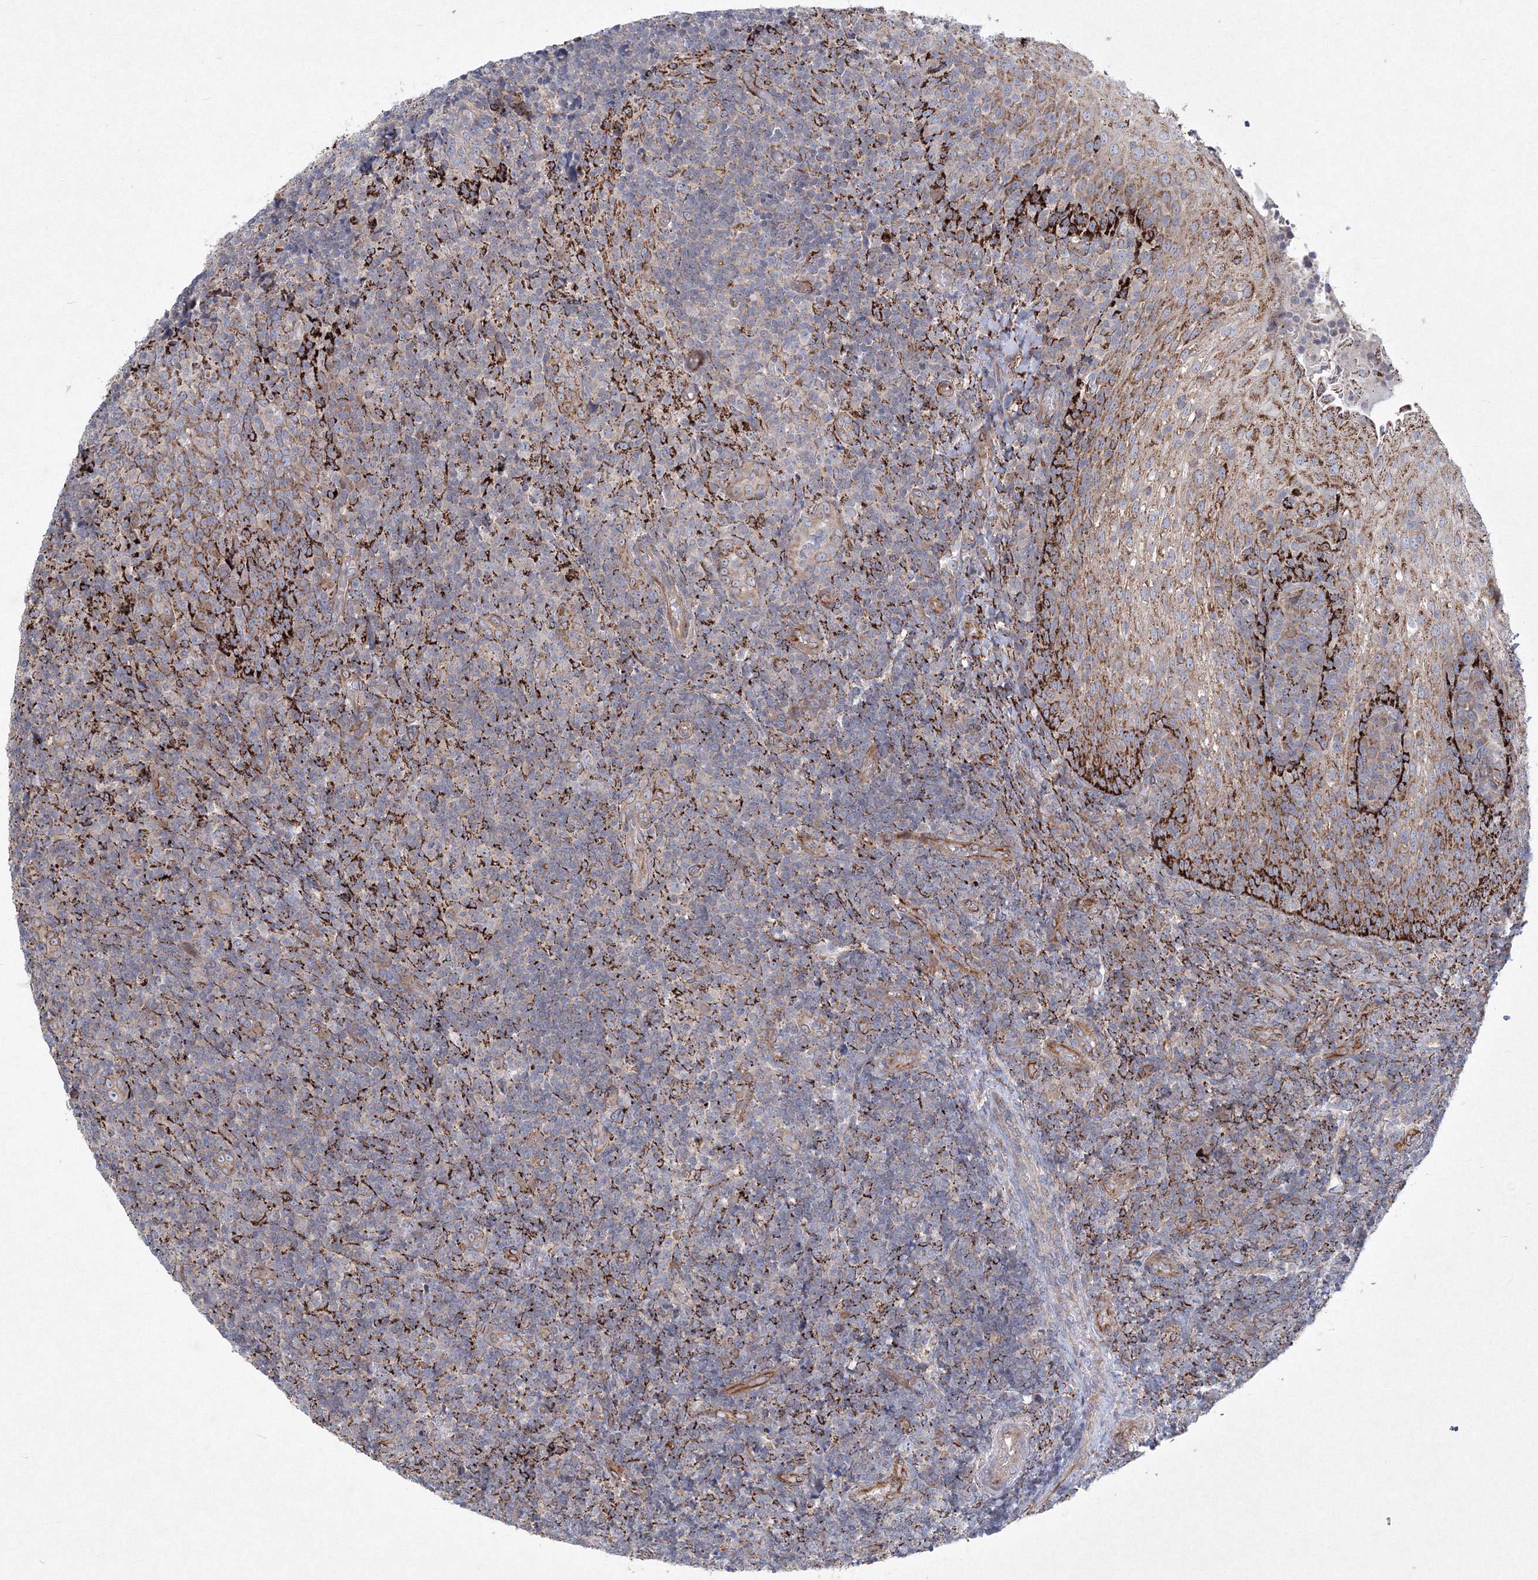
{"staining": {"intensity": "moderate", "quantity": "<25%", "location": "cytoplasmic/membranous"}, "tissue": "tonsil", "cell_type": "Germinal center cells", "image_type": "normal", "snomed": [{"axis": "morphology", "description": "Normal tissue, NOS"}, {"axis": "topography", "description": "Tonsil"}], "caption": "Immunohistochemical staining of benign tonsil demonstrates moderate cytoplasmic/membranous protein staining in about <25% of germinal center cells.", "gene": "WDR49", "patient": {"sex": "female", "age": 19}}